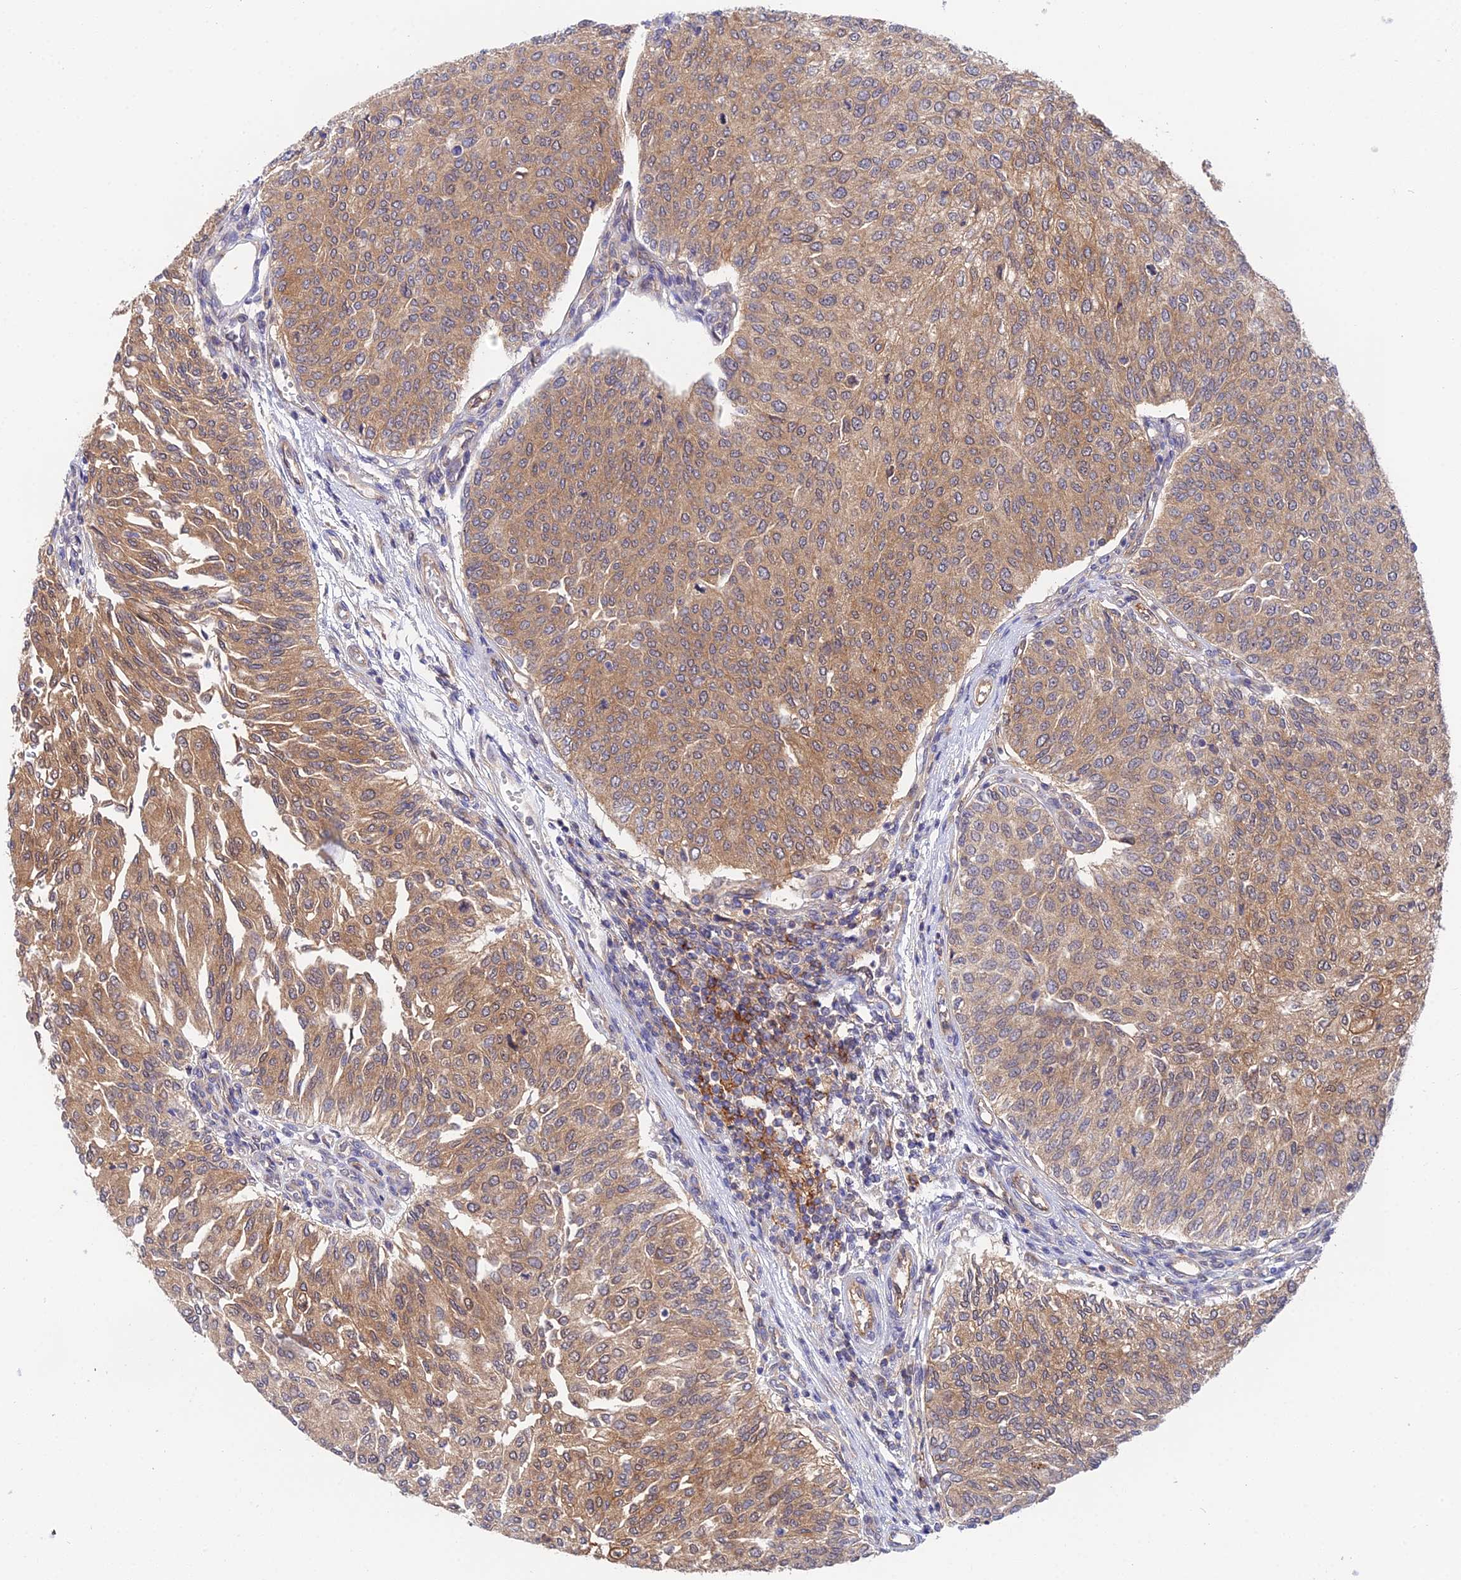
{"staining": {"intensity": "moderate", "quantity": ">75%", "location": "cytoplasmic/membranous"}, "tissue": "urothelial cancer", "cell_type": "Tumor cells", "image_type": "cancer", "snomed": [{"axis": "morphology", "description": "Urothelial carcinoma, High grade"}, {"axis": "topography", "description": "Urinary bladder"}], "caption": "This image exhibits immunohistochemistry (IHC) staining of human urothelial cancer, with medium moderate cytoplasmic/membranous staining in approximately >75% of tumor cells.", "gene": "PPP2R2C", "patient": {"sex": "female", "age": 79}}